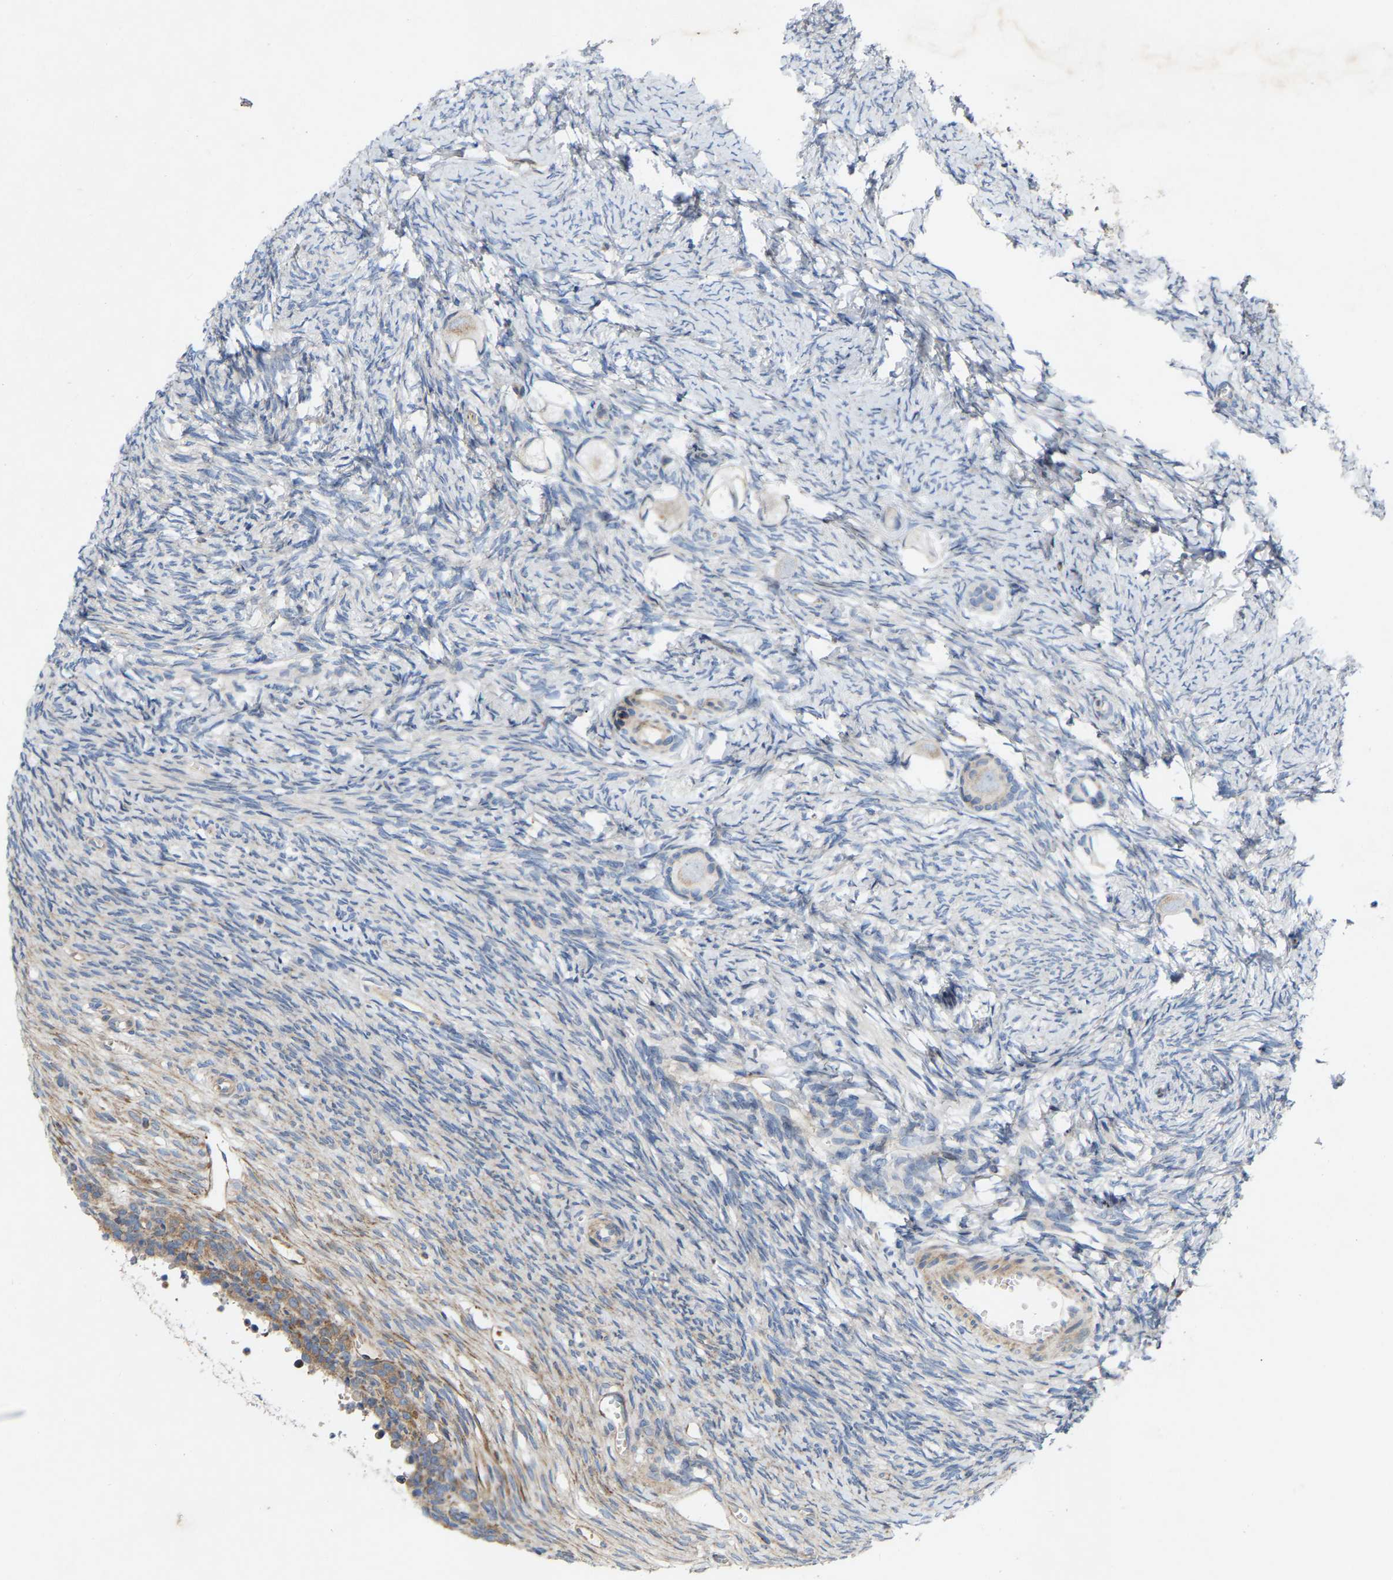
{"staining": {"intensity": "negative", "quantity": "none", "location": "none"}, "tissue": "ovary", "cell_type": "Follicle cells", "image_type": "normal", "snomed": [{"axis": "morphology", "description": "Normal tissue, NOS"}, {"axis": "topography", "description": "Ovary"}], "caption": "Photomicrograph shows no protein expression in follicle cells of benign ovary.", "gene": "TOR1B", "patient": {"sex": "female", "age": 27}}